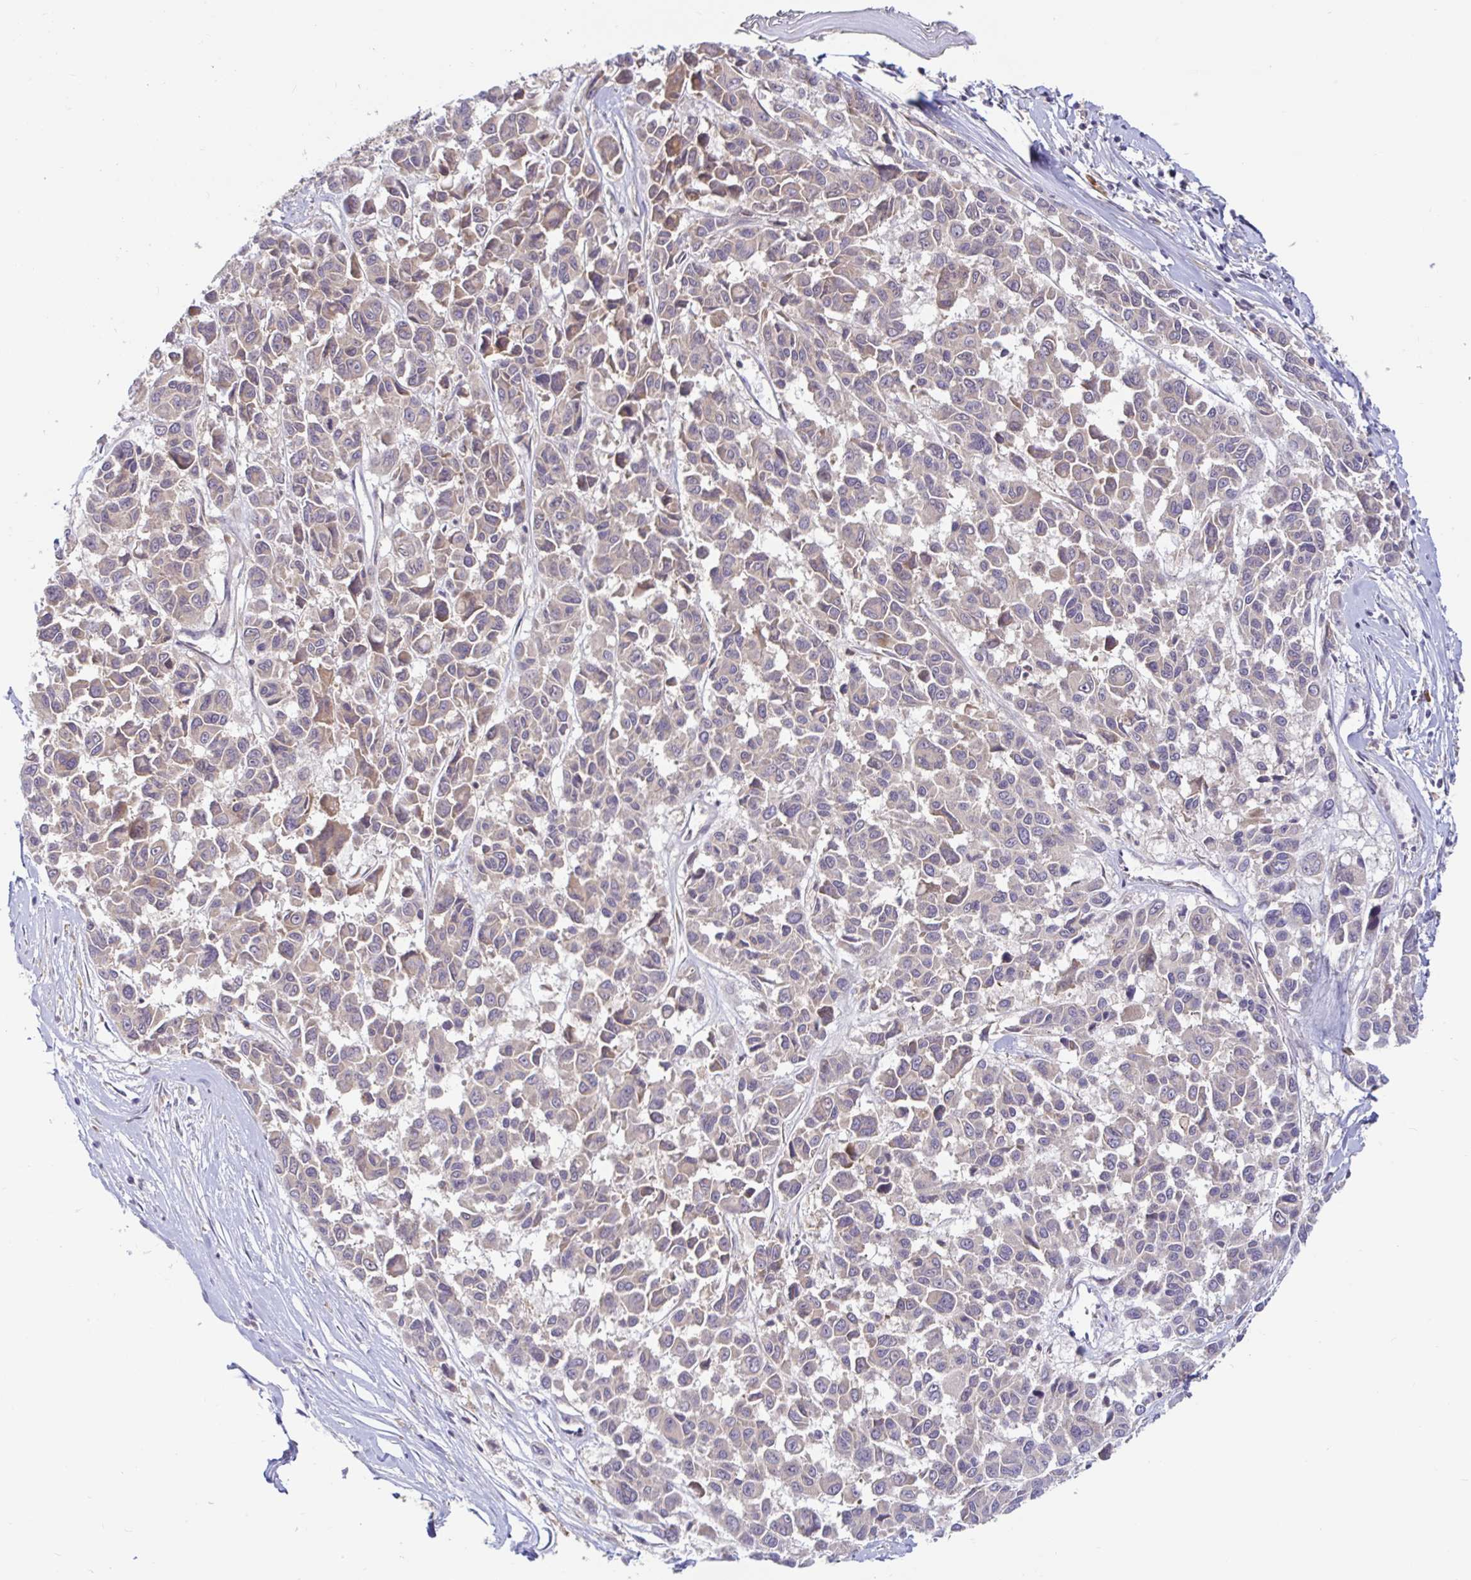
{"staining": {"intensity": "weak", "quantity": "<25%", "location": "cytoplasmic/membranous"}, "tissue": "melanoma", "cell_type": "Tumor cells", "image_type": "cancer", "snomed": [{"axis": "morphology", "description": "Malignant melanoma, NOS"}, {"axis": "topography", "description": "Skin"}], "caption": "High power microscopy histopathology image of an IHC histopathology image of malignant melanoma, revealing no significant staining in tumor cells.", "gene": "LARP1", "patient": {"sex": "female", "age": 66}}